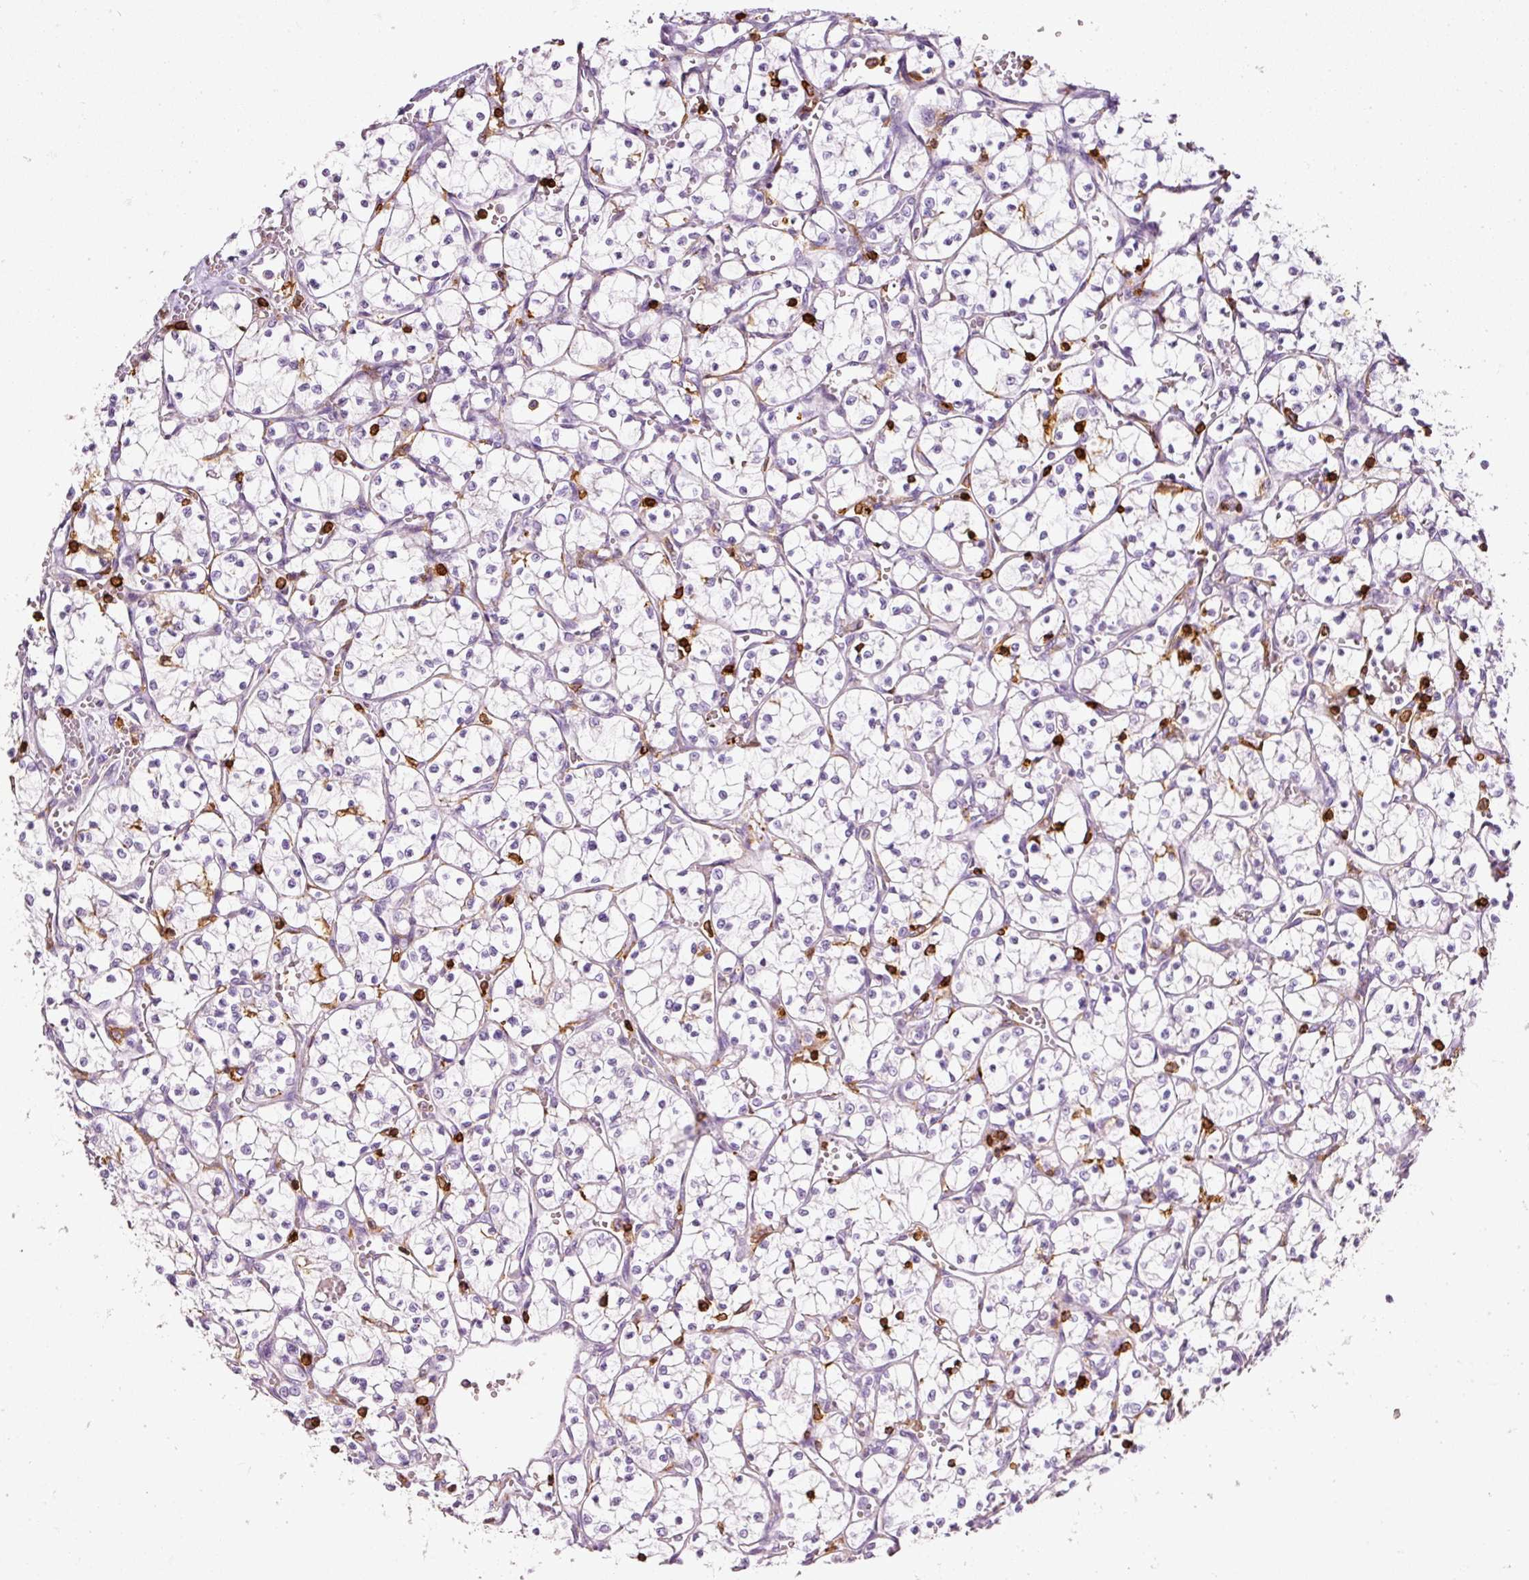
{"staining": {"intensity": "negative", "quantity": "none", "location": "none"}, "tissue": "renal cancer", "cell_type": "Tumor cells", "image_type": "cancer", "snomed": [{"axis": "morphology", "description": "Adenocarcinoma, NOS"}, {"axis": "topography", "description": "Kidney"}], "caption": "Tumor cells show no significant staining in renal cancer.", "gene": "EVL", "patient": {"sex": "female", "age": 69}}